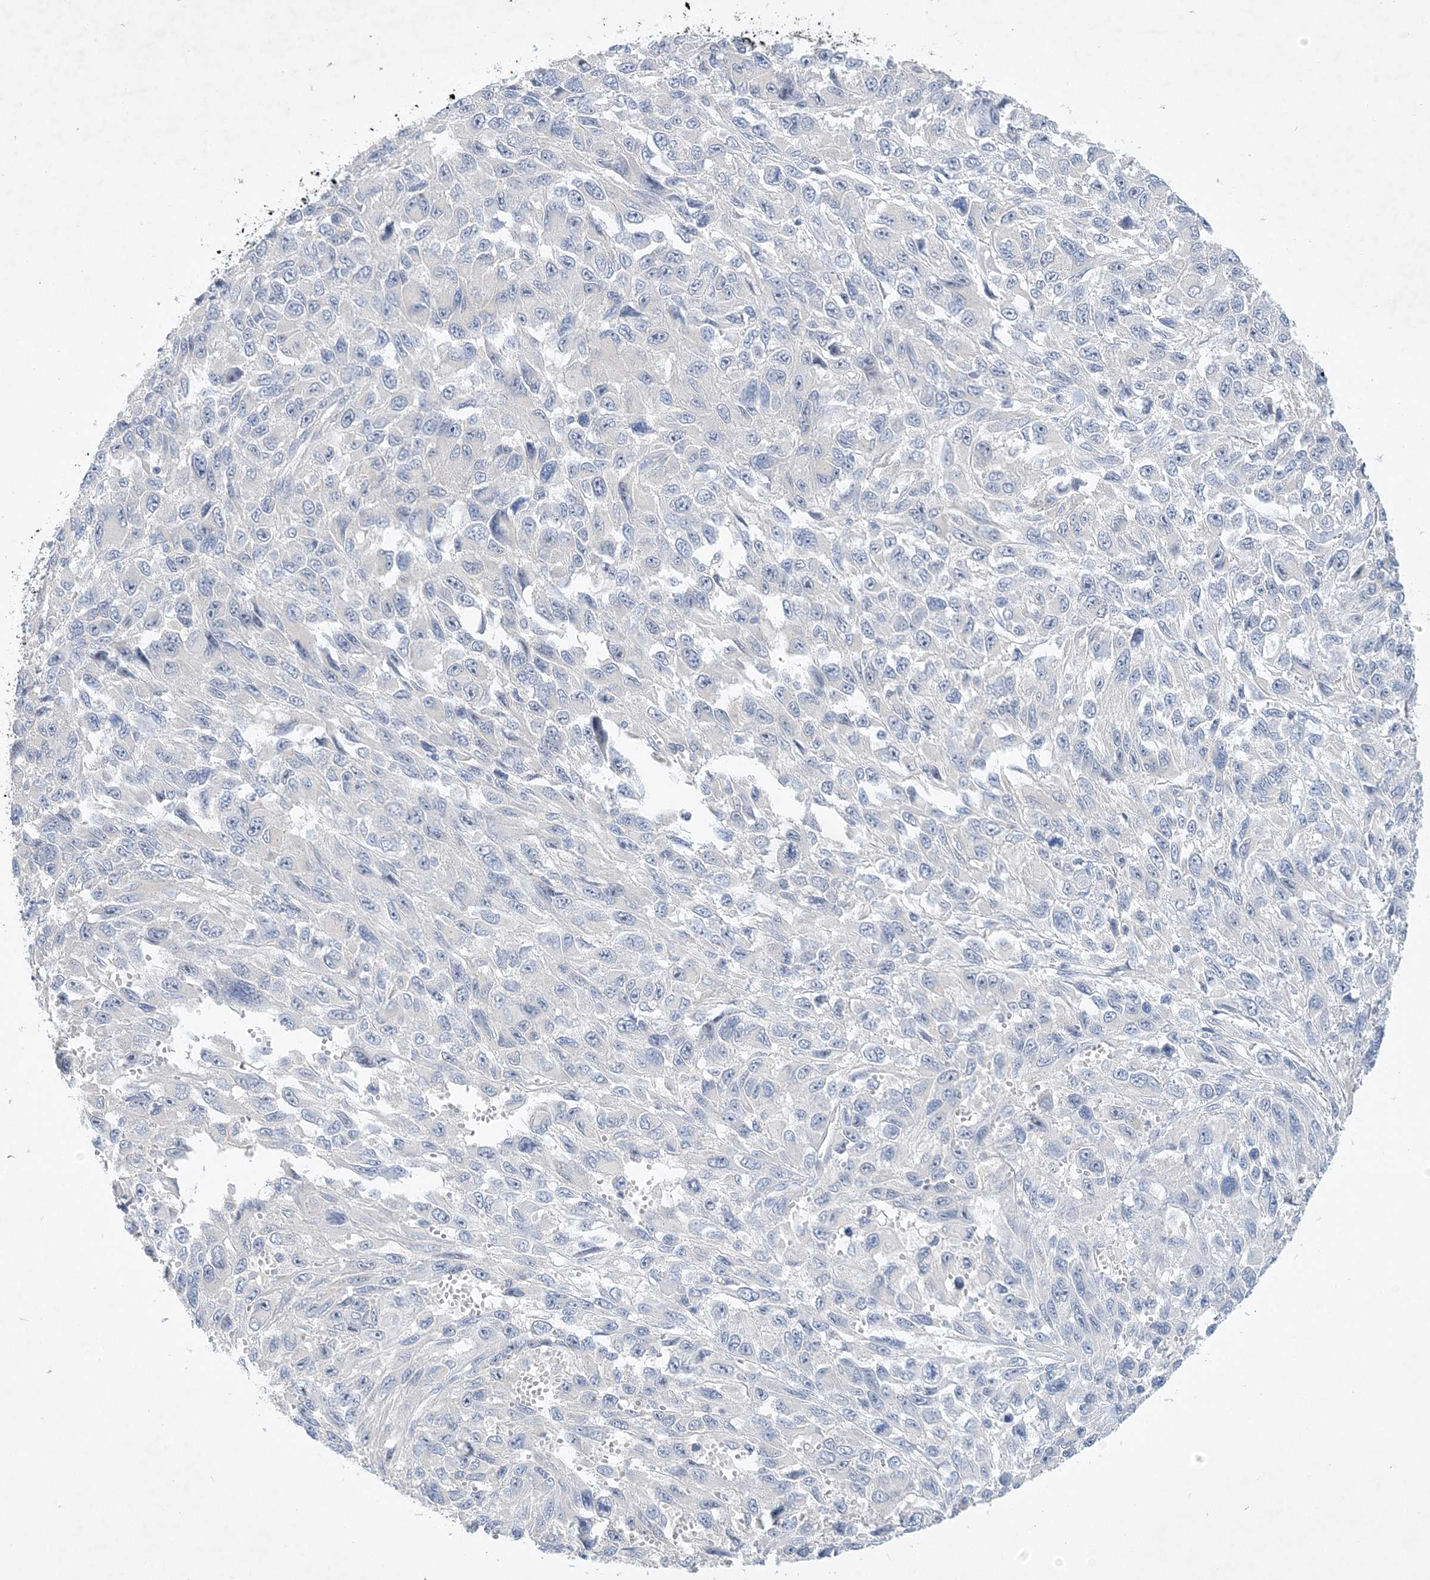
{"staining": {"intensity": "negative", "quantity": "none", "location": "none"}, "tissue": "melanoma", "cell_type": "Tumor cells", "image_type": "cancer", "snomed": [{"axis": "morphology", "description": "Malignant melanoma, NOS"}, {"axis": "topography", "description": "Skin"}], "caption": "Malignant melanoma was stained to show a protein in brown. There is no significant staining in tumor cells. (Stains: DAB immunohistochemistry with hematoxylin counter stain, Microscopy: brightfield microscopy at high magnification).", "gene": "ANKRD35", "patient": {"sex": "female", "age": 96}}